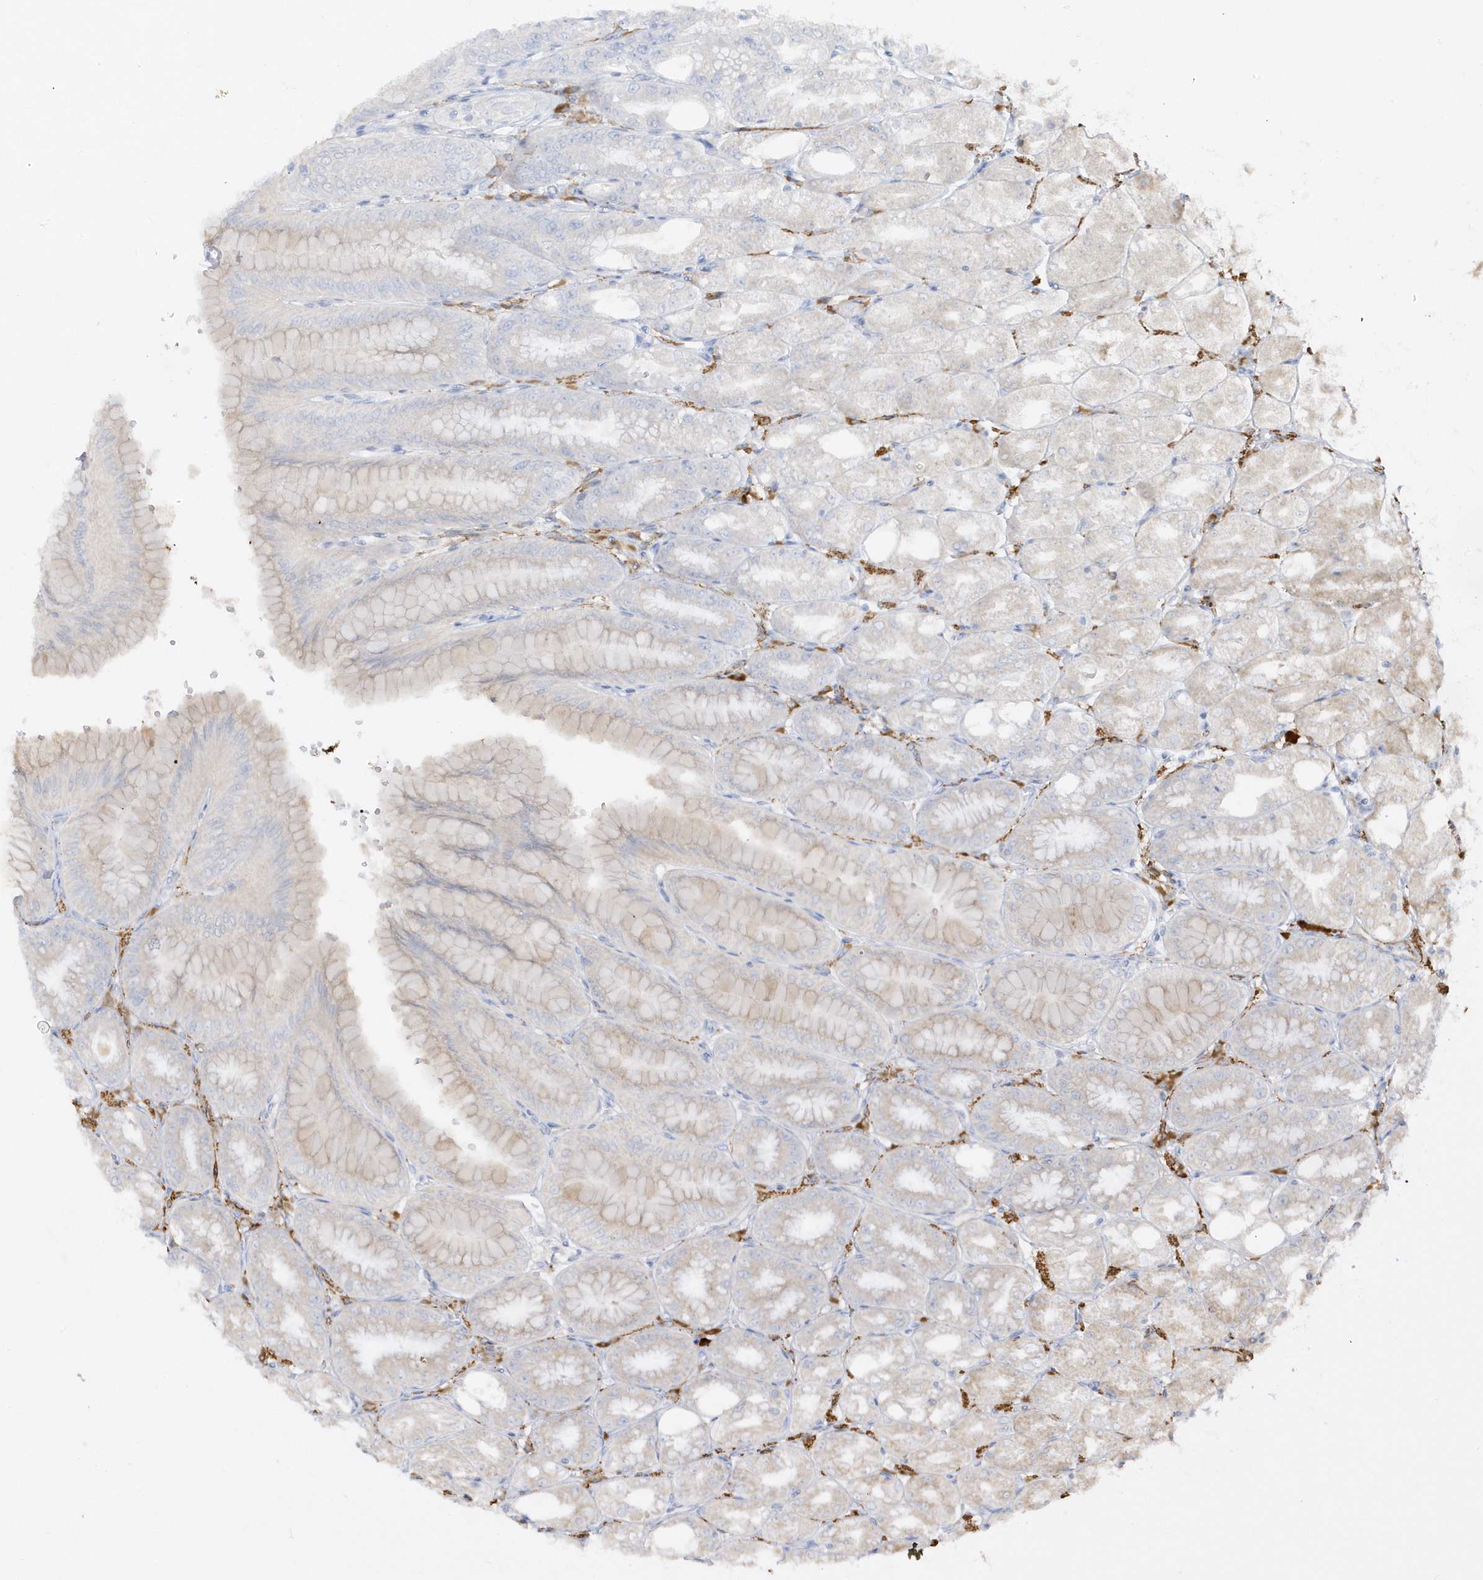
{"staining": {"intensity": "weak", "quantity": "<25%", "location": "cytoplasmic/membranous"}, "tissue": "stomach", "cell_type": "Glandular cells", "image_type": "normal", "snomed": [{"axis": "morphology", "description": "Normal tissue, NOS"}, {"axis": "topography", "description": "Stomach, lower"}], "caption": "High magnification brightfield microscopy of unremarkable stomach stained with DAB (brown) and counterstained with hematoxylin (blue): glandular cells show no significant positivity.", "gene": "THADA", "patient": {"sex": "male", "age": 71}}